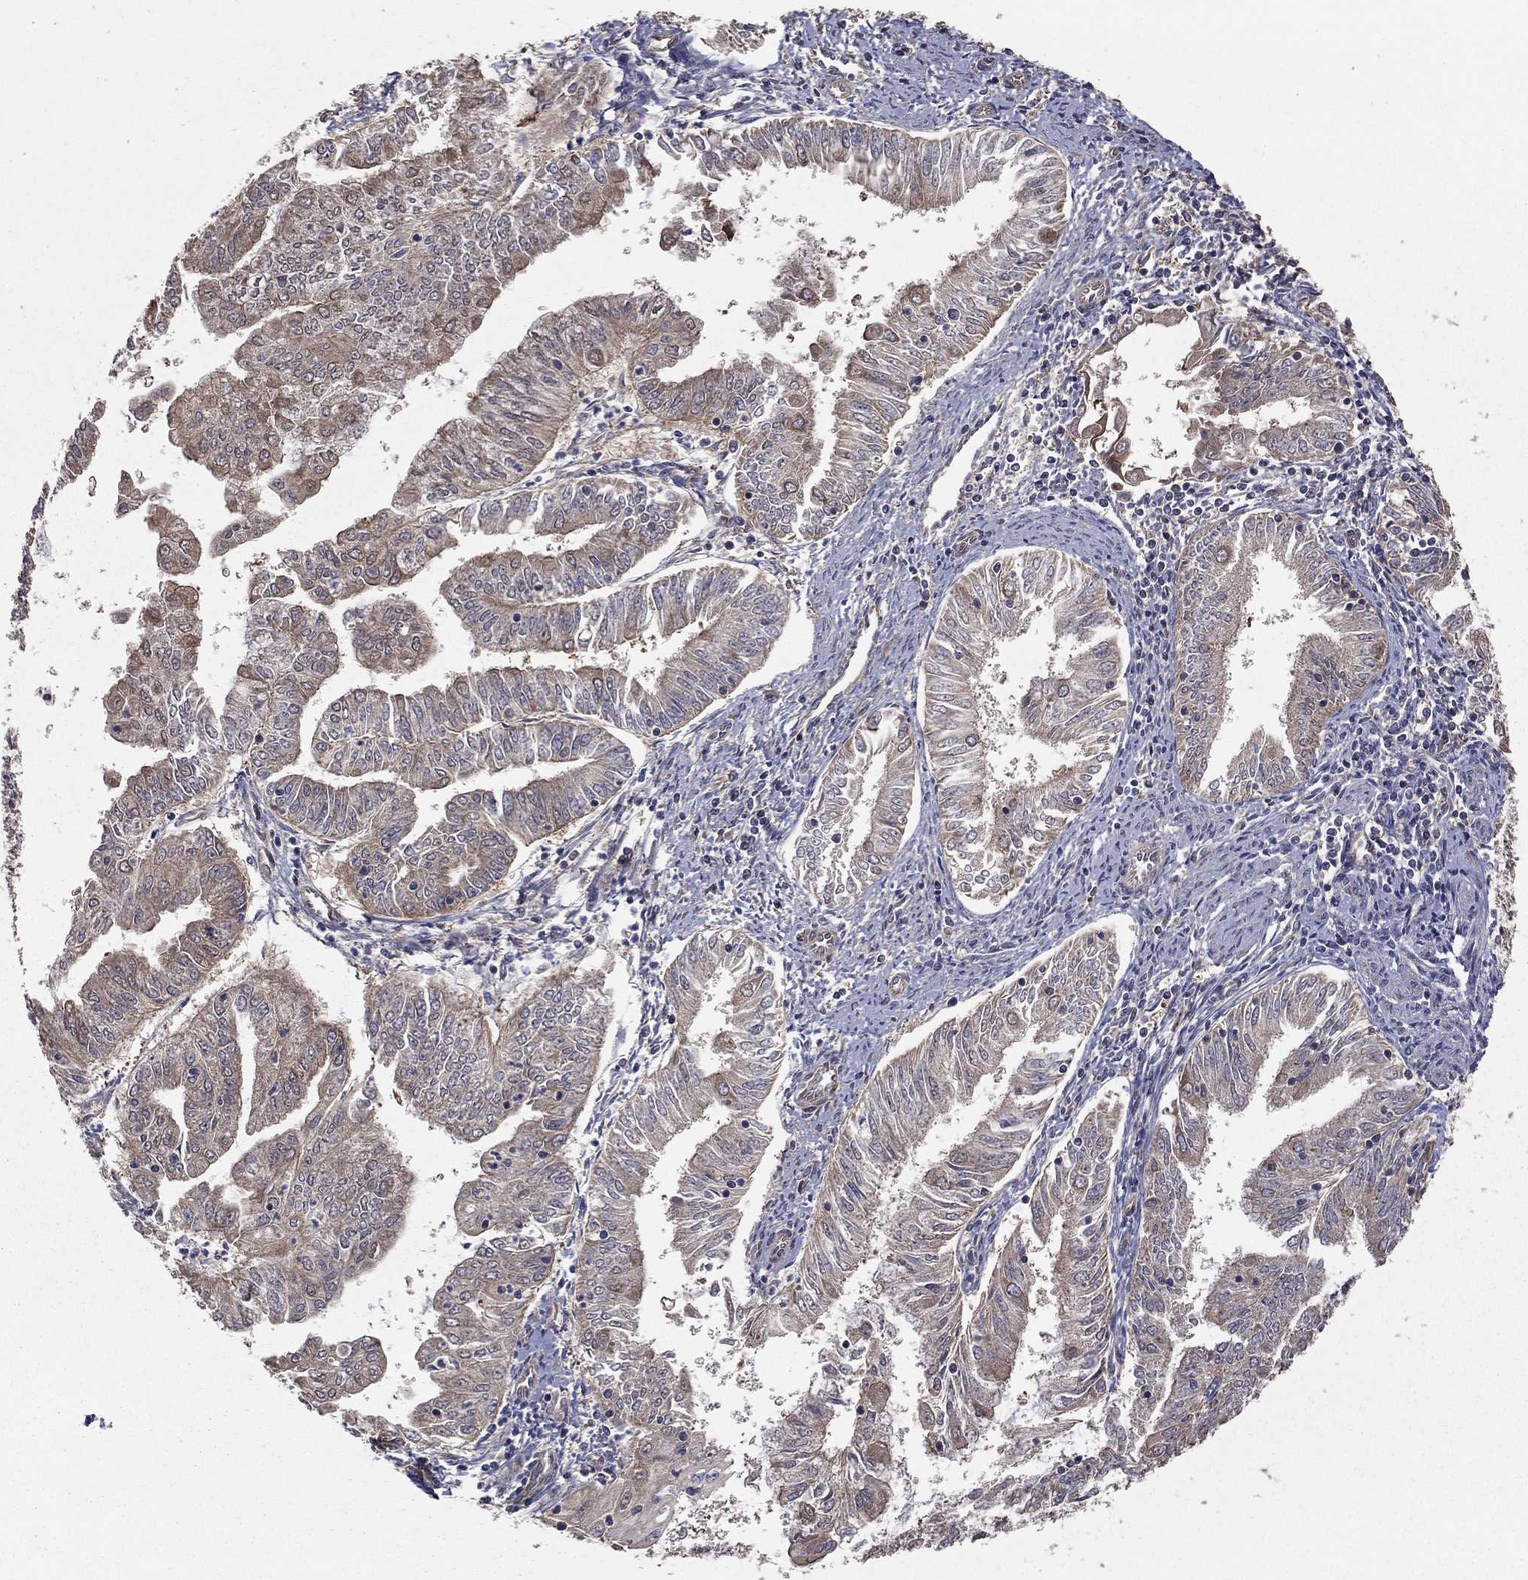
{"staining": {"intensity": "weak", "quantity": "25%-75%", "location": "cytoplasmic/membranous"}, "tissue": "endometrial cancer", "cell_type": "Tumor cells", "image_type": "cancer", "snomed": [{"axis": "morphology", "description": "Adenocarcinoma, NOS"}, {"axis": "topography", "description": "Endometrium"}], "caption": "Endometrial adenocarcinoma was stained to show a protein in brown. There is low levels of weak cytoplasmic/membranous staining in about 25%-75% of tumor cells. (brown staining indicates protein expression, while blue staining denotes nuclei).", "gene": "BABAM2", "patient": {"sex": "female", "age": 56}}